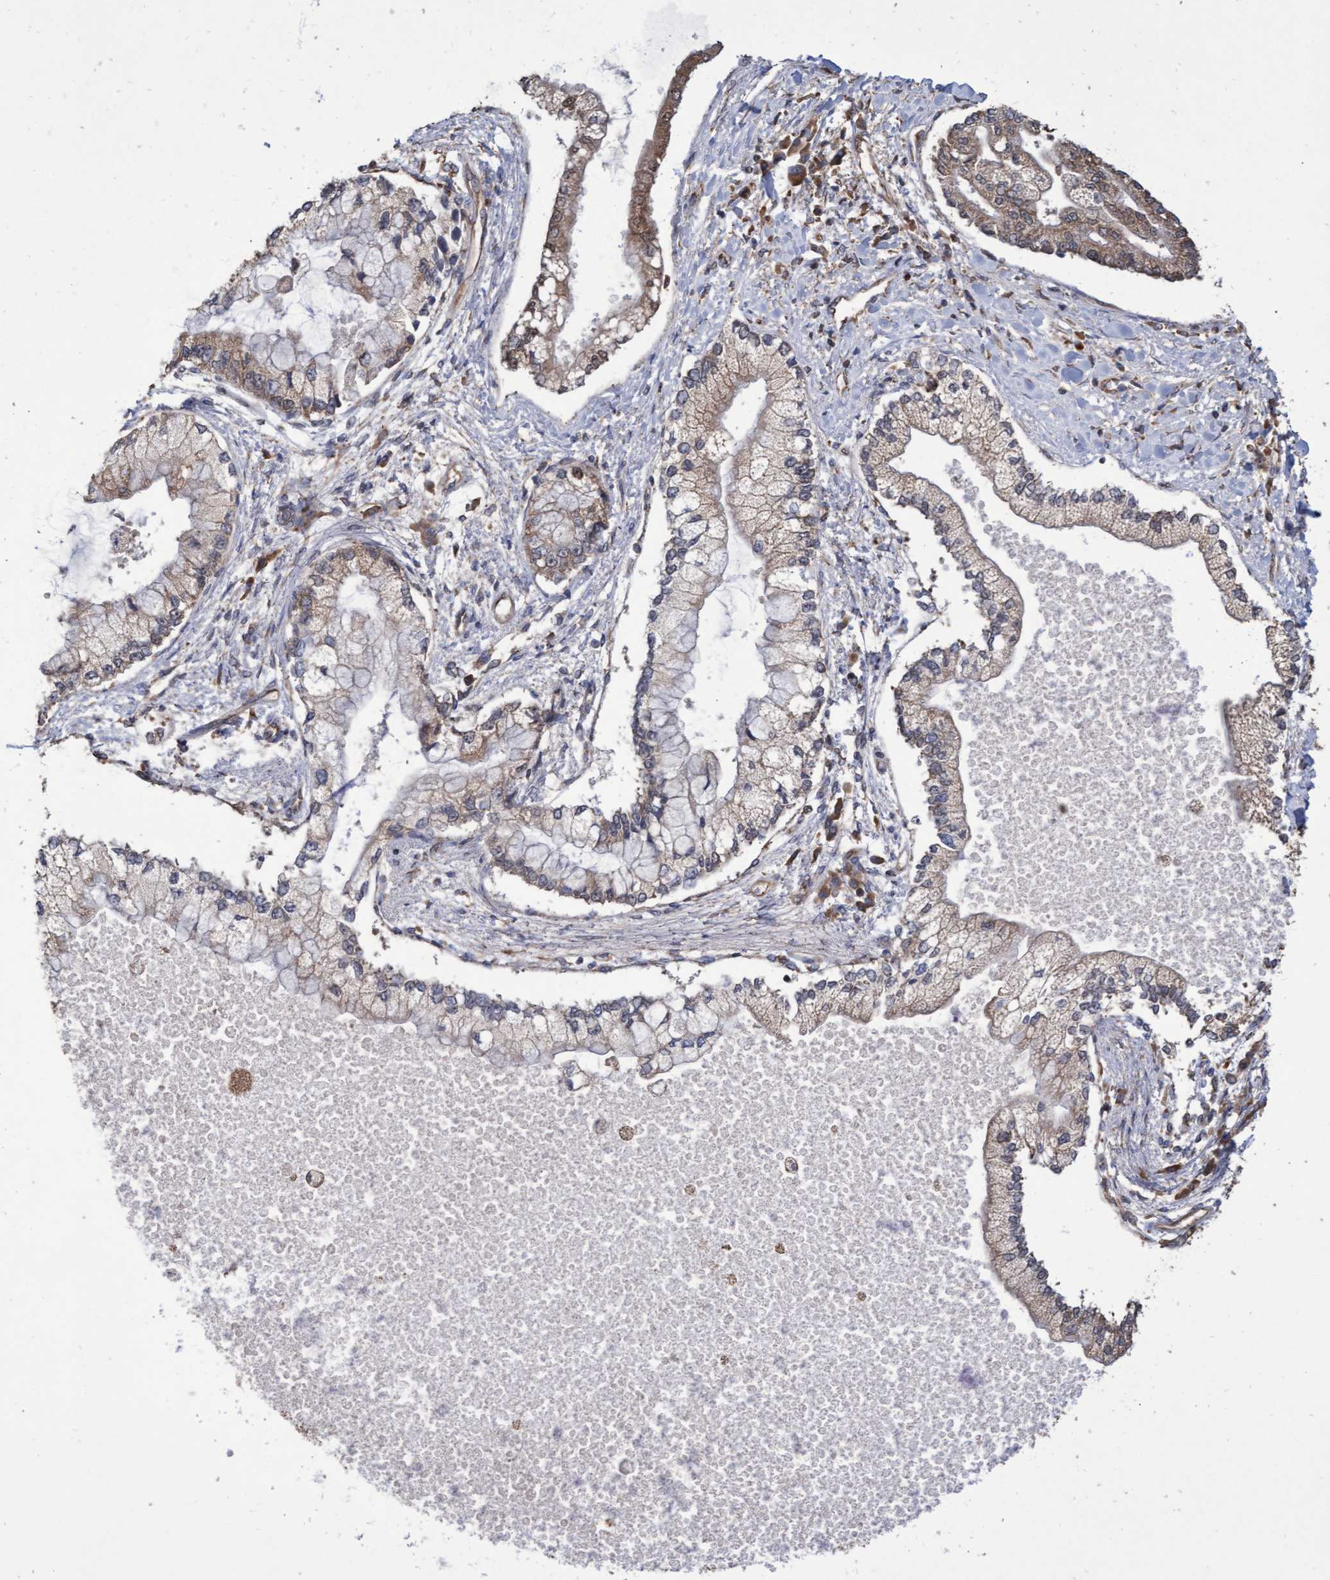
{"staining": {"intensity": "moderate", "quantity": "25%-75%", "location": "cytoplasmic/membranous"}, "tissue": "liver cancer", "cell_type": "Tumor cells", "image_type": "cancer", "snomed": [{"axis": "morphology", "description": "Cholangiocarcinoma"}, {"axis": "topography", "description": "Liver"}], "caption": "This is a photomicrograph of immunohistochemistry staining of liver cholangiocarcinoma, which shows moderate expression in the cytoplasmic/membranous of tumor cells.", "gene": "ABCF2", "patient": {"sex": "male", "age": 50}}